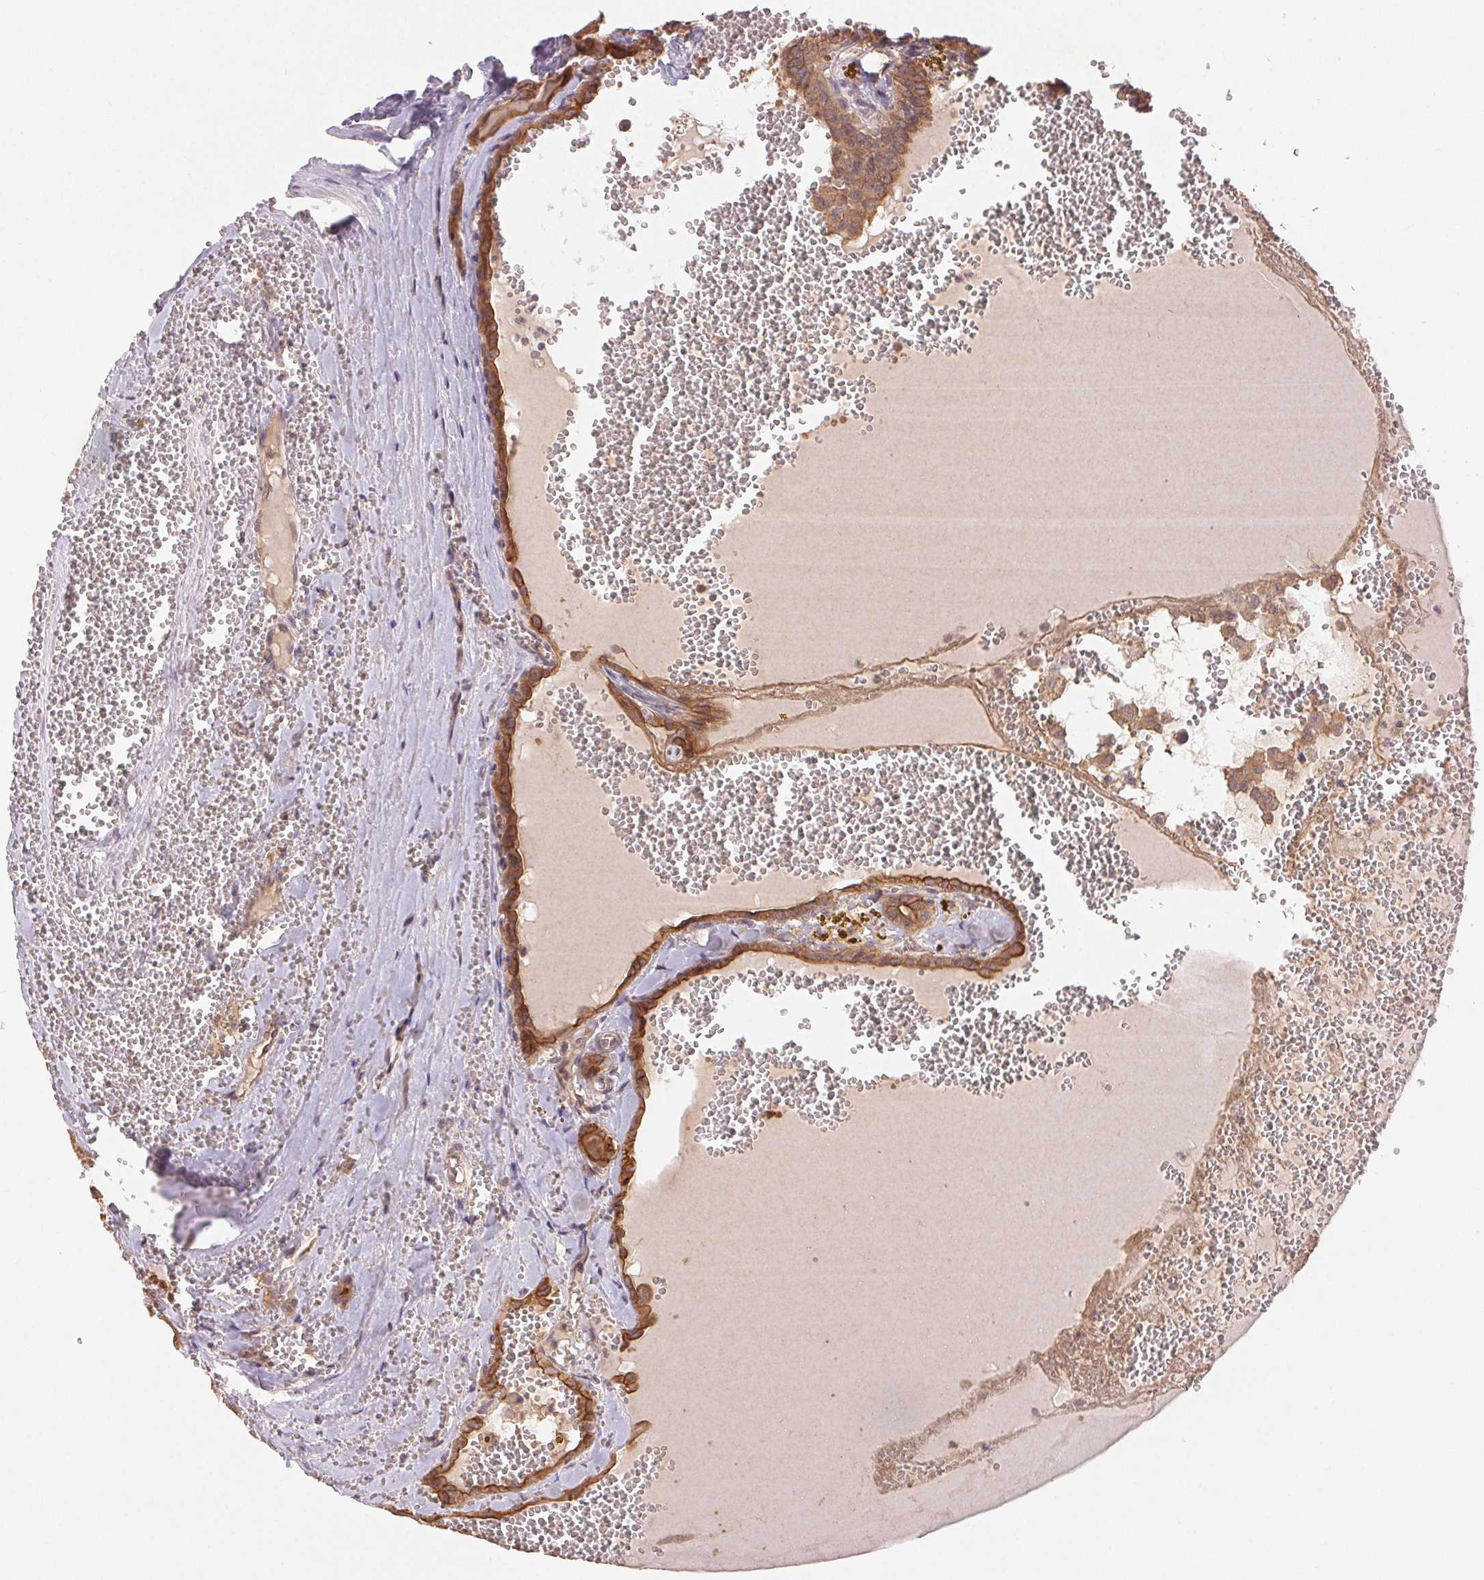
{"staining": {"intensity": "strong", "quantity": ">75%", "location": "cytoplasmic/membranous"}, "tissue": "thyroid cancer", "cell_type": "Tumor cells", "image_type": "cancer", "snomed": [{"axis": "morphology", "description": "Papillary adenocarcinoma, NOS"}, {"axis": "topography", "description": "Thyroid gland"}], "caption": "A brown stain shows strong cytoplasmic/membranous staining of a protein in human thyroid cancer (papillary adenocarcinoma) tumor cells.", "gene": "MAPKAPK2", "patient": {"sex": "female", "age": 21}}